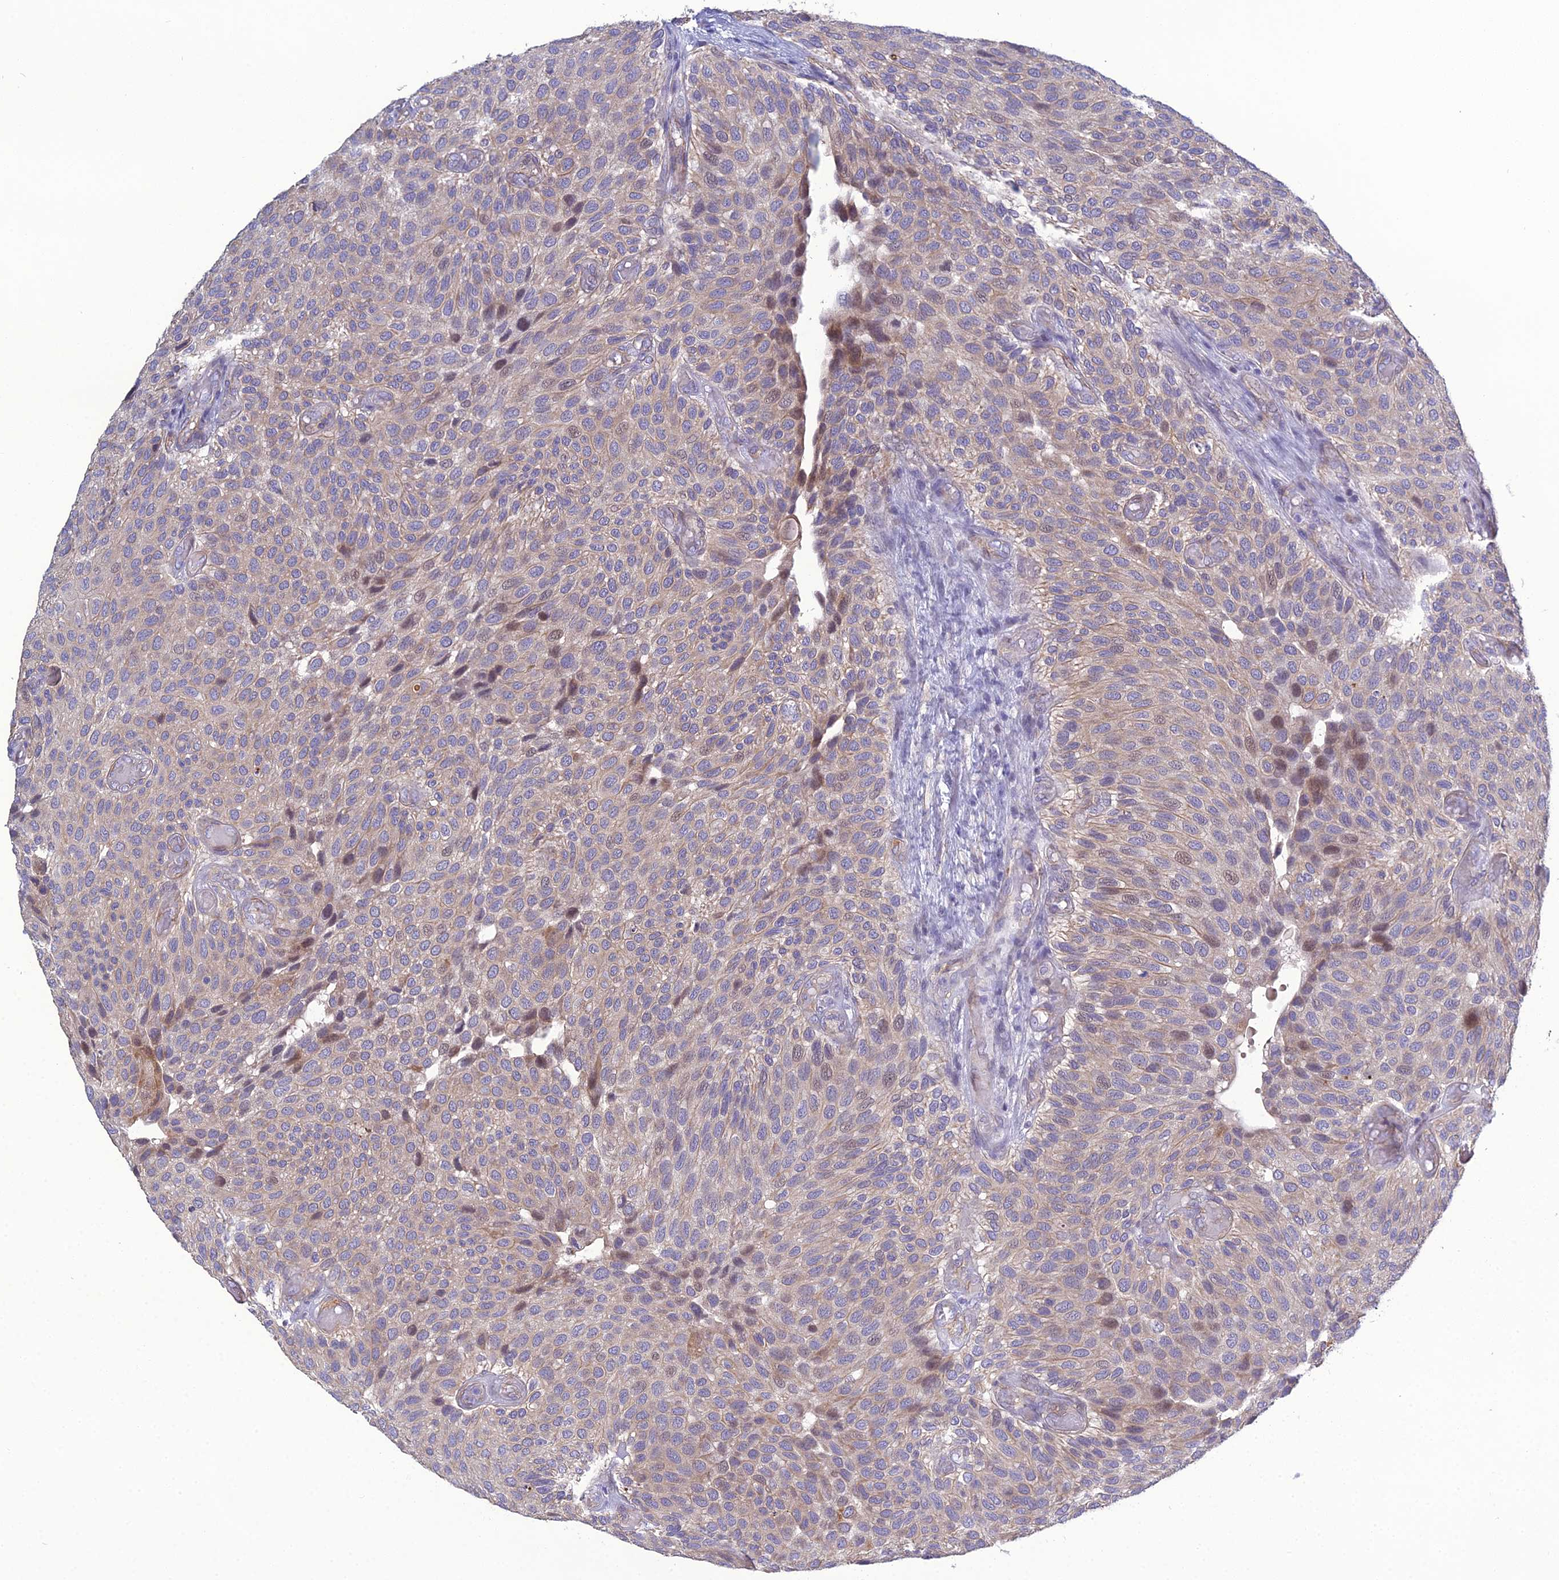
{"staining": {"intensity": "weak", "quantity": "25%-75%", "location": "cytoplasmic/membranous"}, "tissue": "urothelial cancer", "cell_type": "Tumor cells", "image_type": "cancer", "snomed": [{"axis": "morphology", "description": "Urothelial carcinoma, Low grade"}, {"axis": "topography", "description": "Urinary bladder"}], "caption": "An image of human urothelial cancer stained for a protein shows weak cytoplasmic/membranous brown staining in tumor cells.", "gene": "LZTS2", "patient": {"sex": "male", "age": 89}}